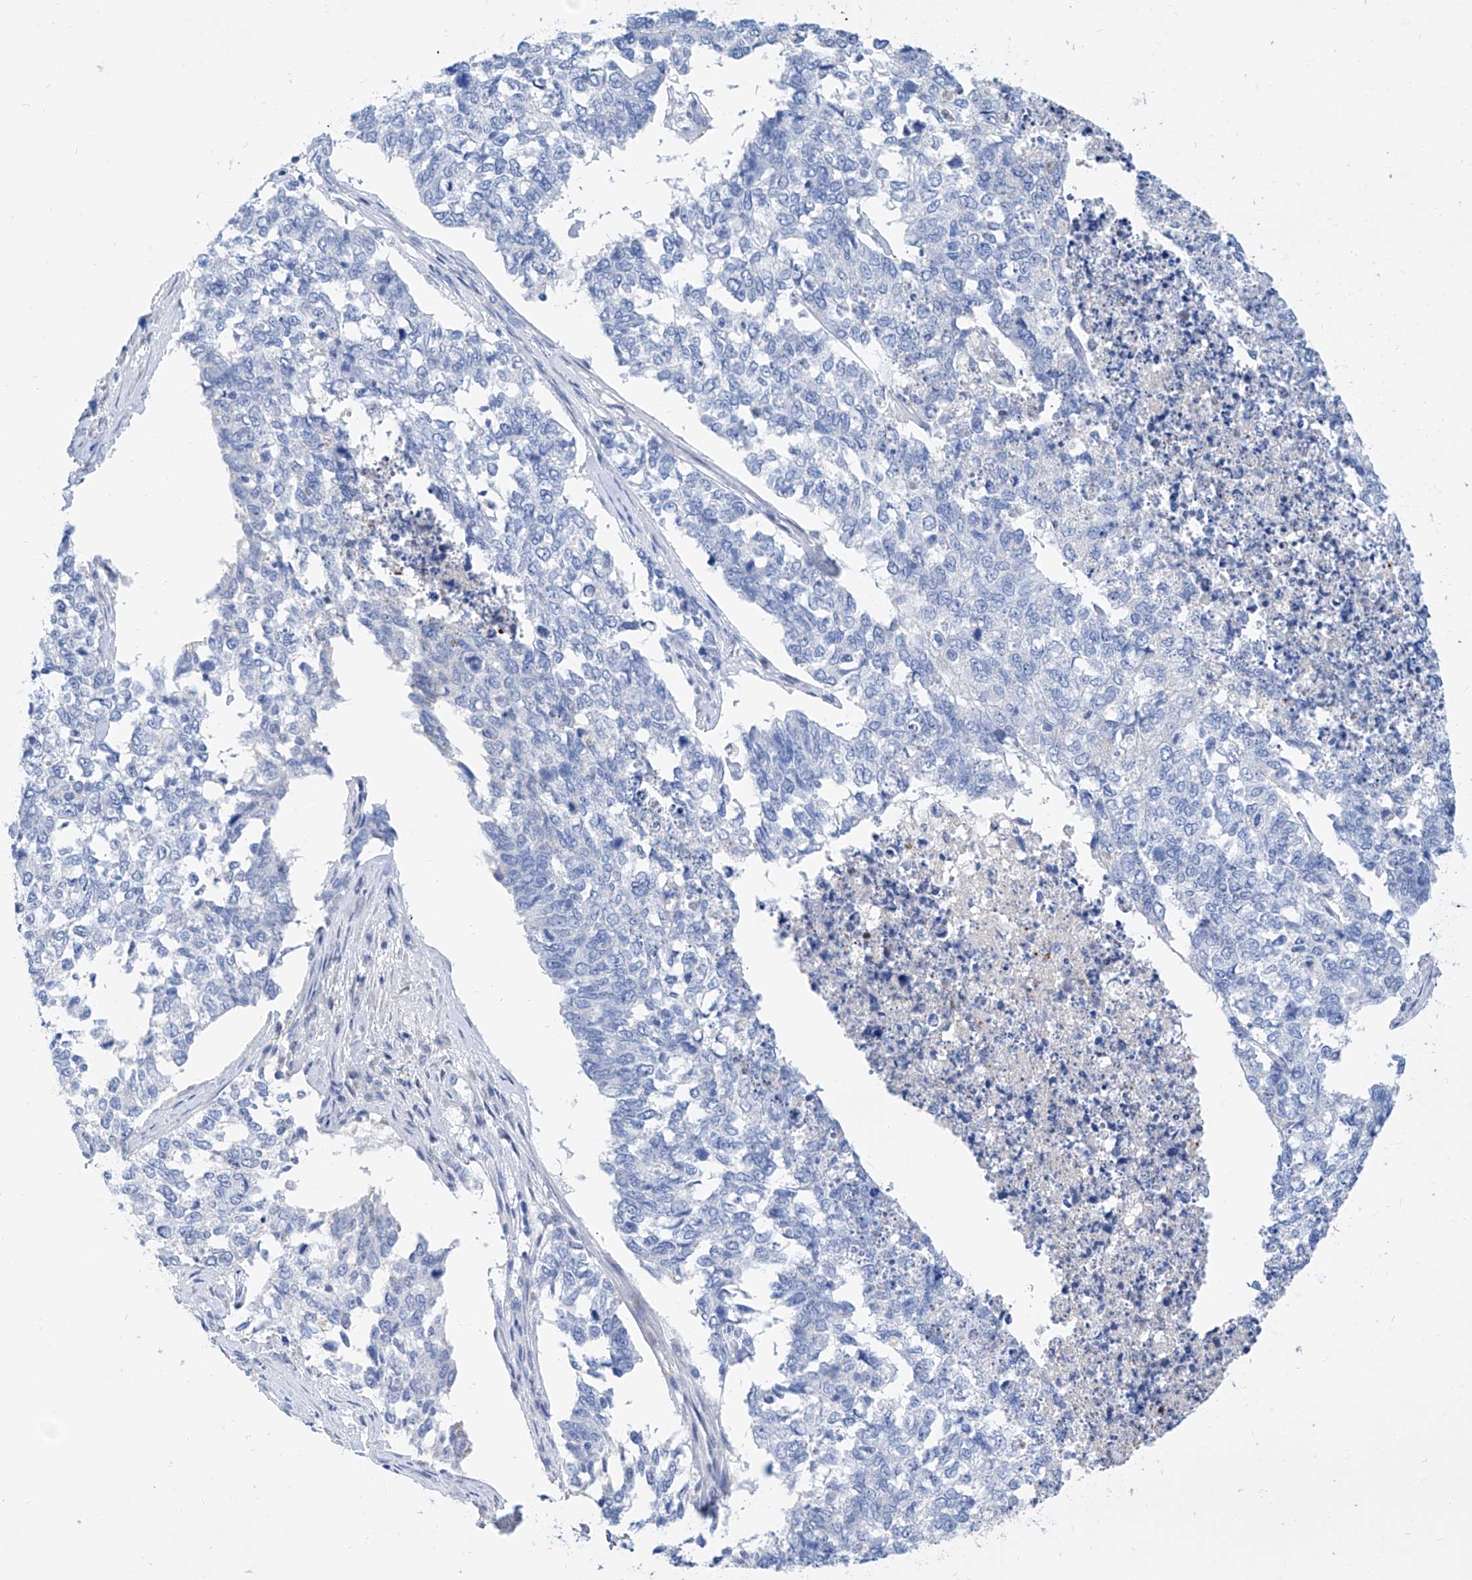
{"staining": {"intensity": "negative", "quantity": "none", "location": "none"}, "tissue": "cervical cancer", "cell_type": "Tumor cells", "image_type": "cancer", "snomed": [{"axis": "morphology", "description": "Squamous cell carcinoma, NOS"}, {"axis": "topography", "description": "Cervix"}], "caption": "High power microscopy image of an immunohistochemistry (IHC) image of cervical cancer (squamous cell carcinoma), revealing no significant positivity in tumor cells.", "gene": "SLC25A29", "patient": {"sex": "female", "age": 63}}